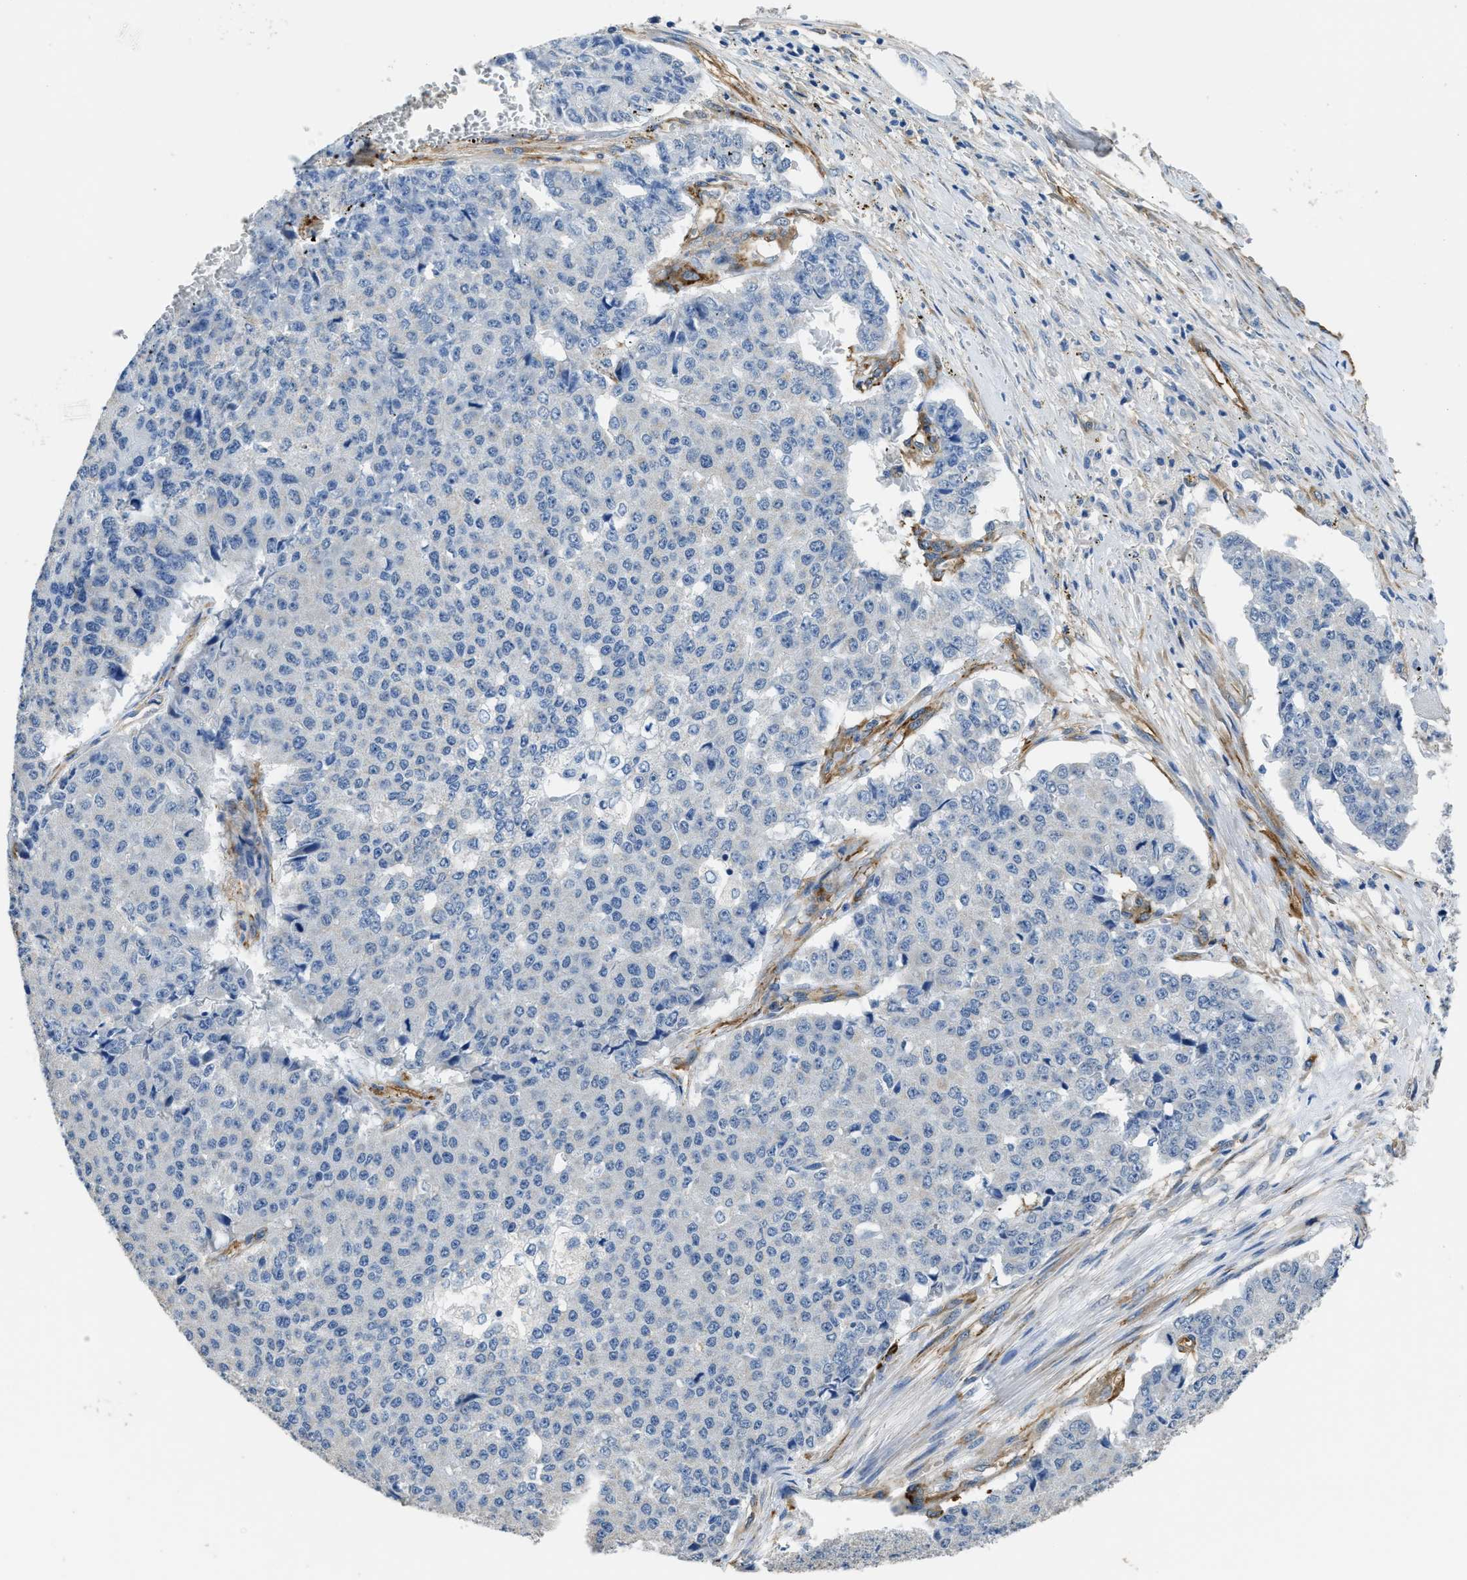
{"staining": {"intensity": "negative", "quantity": "none", "location": "none"}, "tissue": "pancreatic cancer", "cell_type": "Tumor cells", "image_type": "cancer", "snomed": [{"axis": "morphology", "description": "Adenocarcinoma, NOS"}, {"axis": "topography", "description": "Pancreas"}], "caption": "A high-resolution image shows immunohistochemistry (IHC) staining of pancreatic cancer, which shows no significant staining in tumor cells.", "gene": "ZSWIM5", "patient": {"sex": "male", "age": 50}}